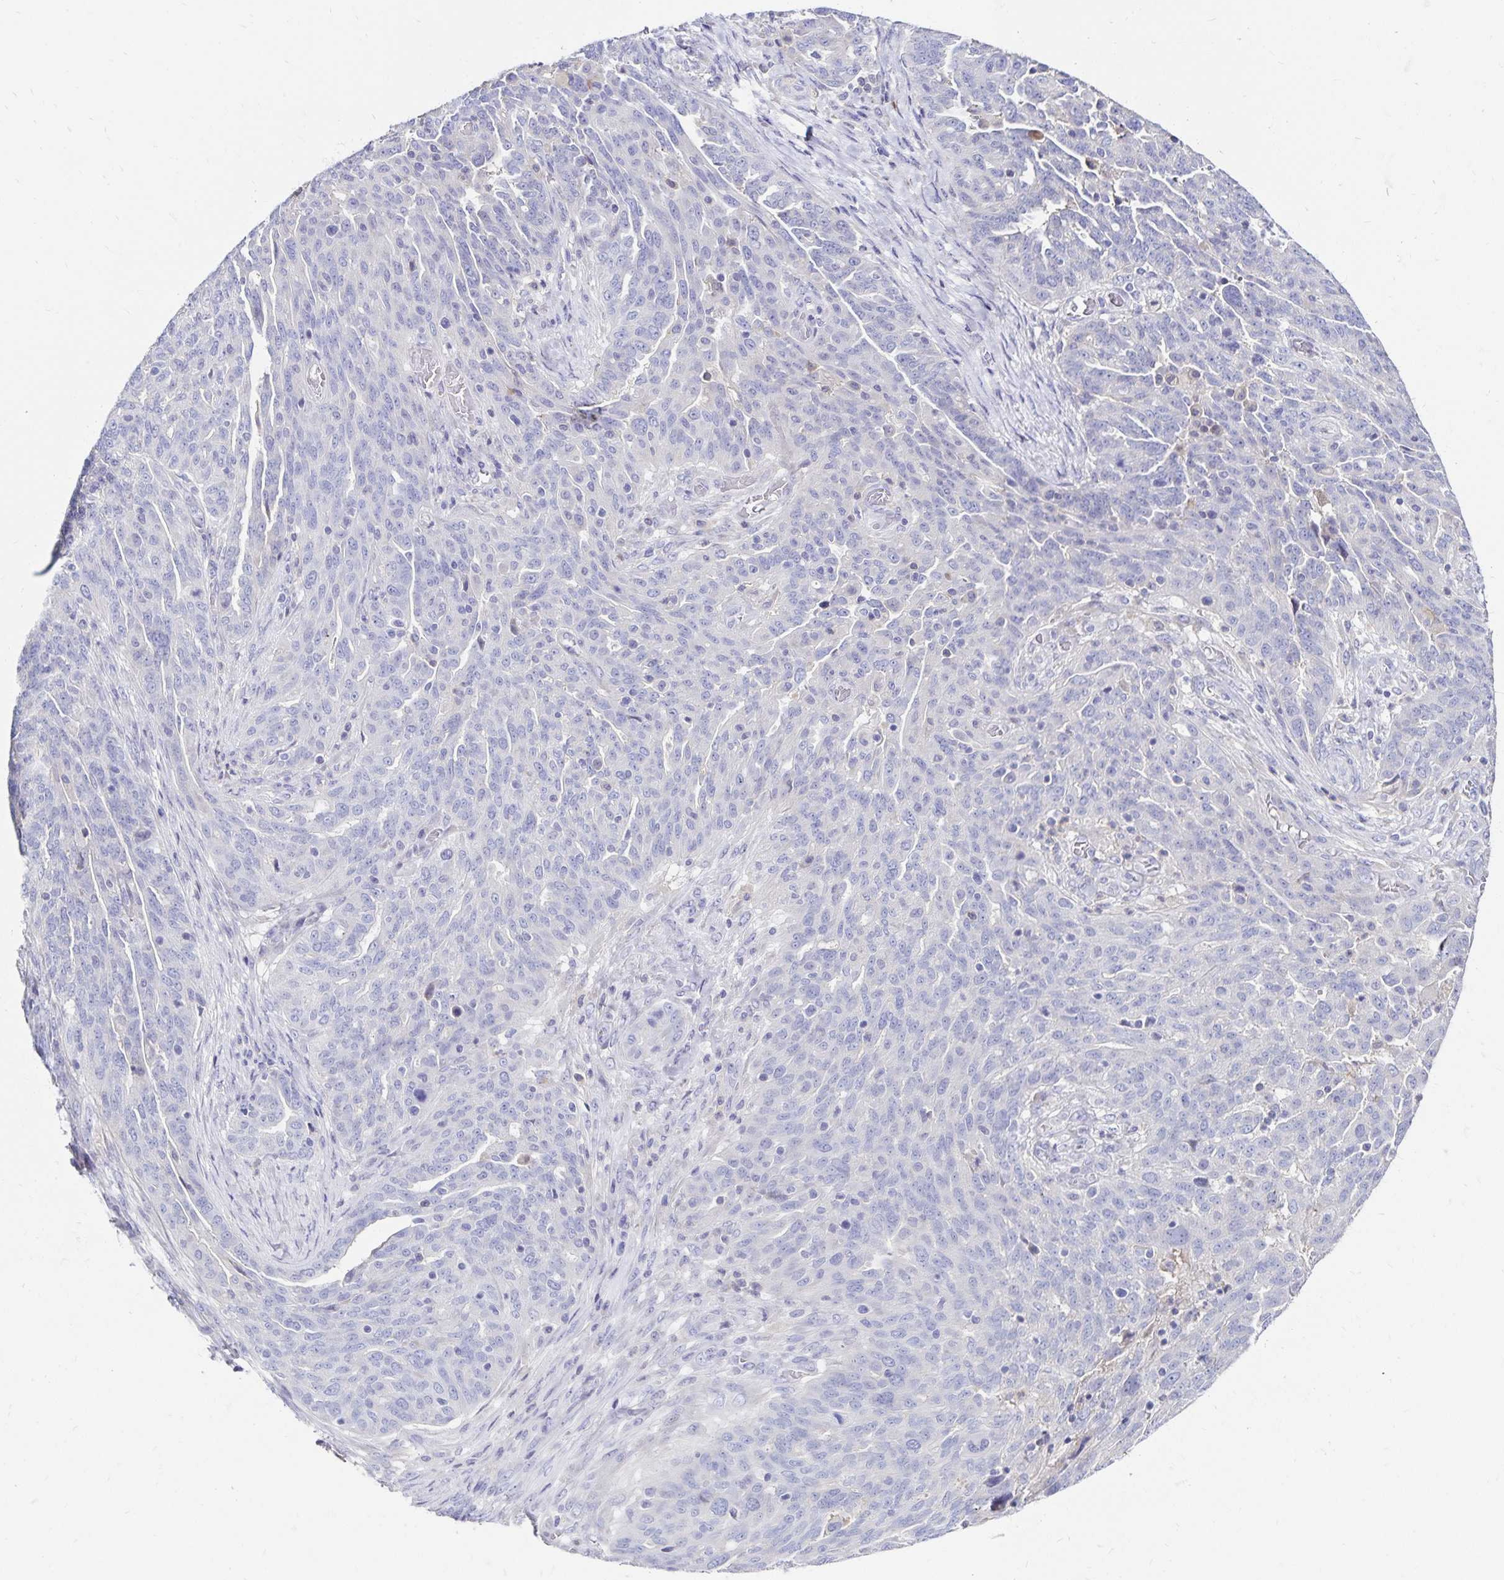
{"staining": {"intensity": "negative", "quantity": "none", "location": "none"}, "tissue": "ovarian cancer", "cell_type": "Tumor cells", "image_type": "cancer", "snomed": [{"axis": "morphology", "description": "Cystadenocarcinoma, serous, NOS"}, {"axis": "topography", "description": "Ovary"}], "caption": "Immunohistochemical staining of human ovarian serous cystadenocarcinoma displays no significant expression in tumor cells.", "gene": "PAX5", "patient": {"sex": "female", "age": 67}}